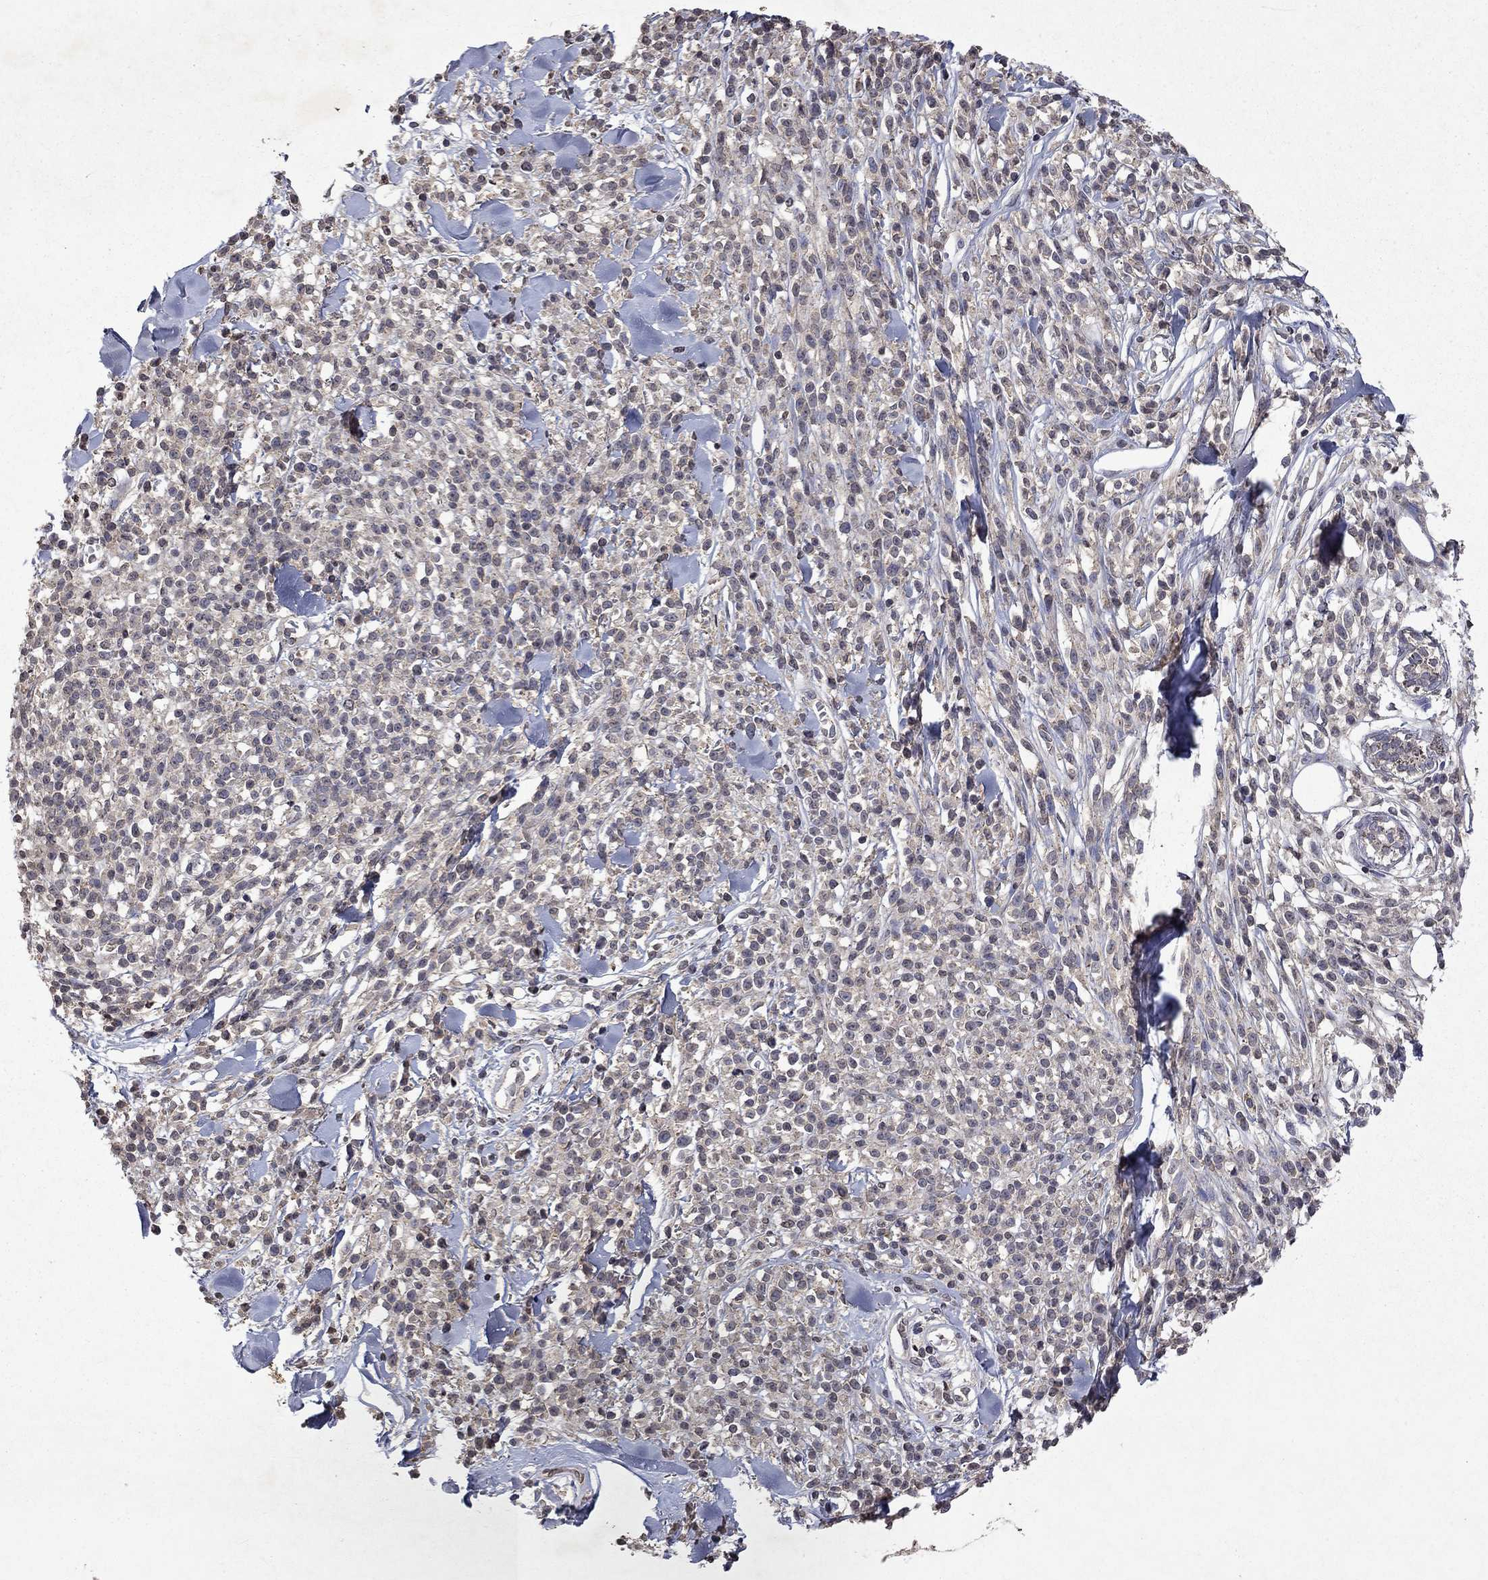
{"staining": {"intensity": "weak", "quantity": "25%-75%", "location": "cytoplasmic/membranous"}, "tissue": "melanoma", "cell_type": "Tumor cells", "image_type": "cancer", "snomed": [{"axis": "morphology", "description": "Malignant melanoma, NOS"}, {"axis": "topography", "description": "Skin"}, {"axis": "topography", "description": "Skin of trunk"}], "caption": "Immunohistochemistry micrograph of human malignant melanoma stained for a protein (brown), which exhibits low levels of weak cytoplasmic/membranous staining in about 25%-75% of tumor cells.", "gene": "TTC38", "patient": {"sex": "male", "age": 74}}